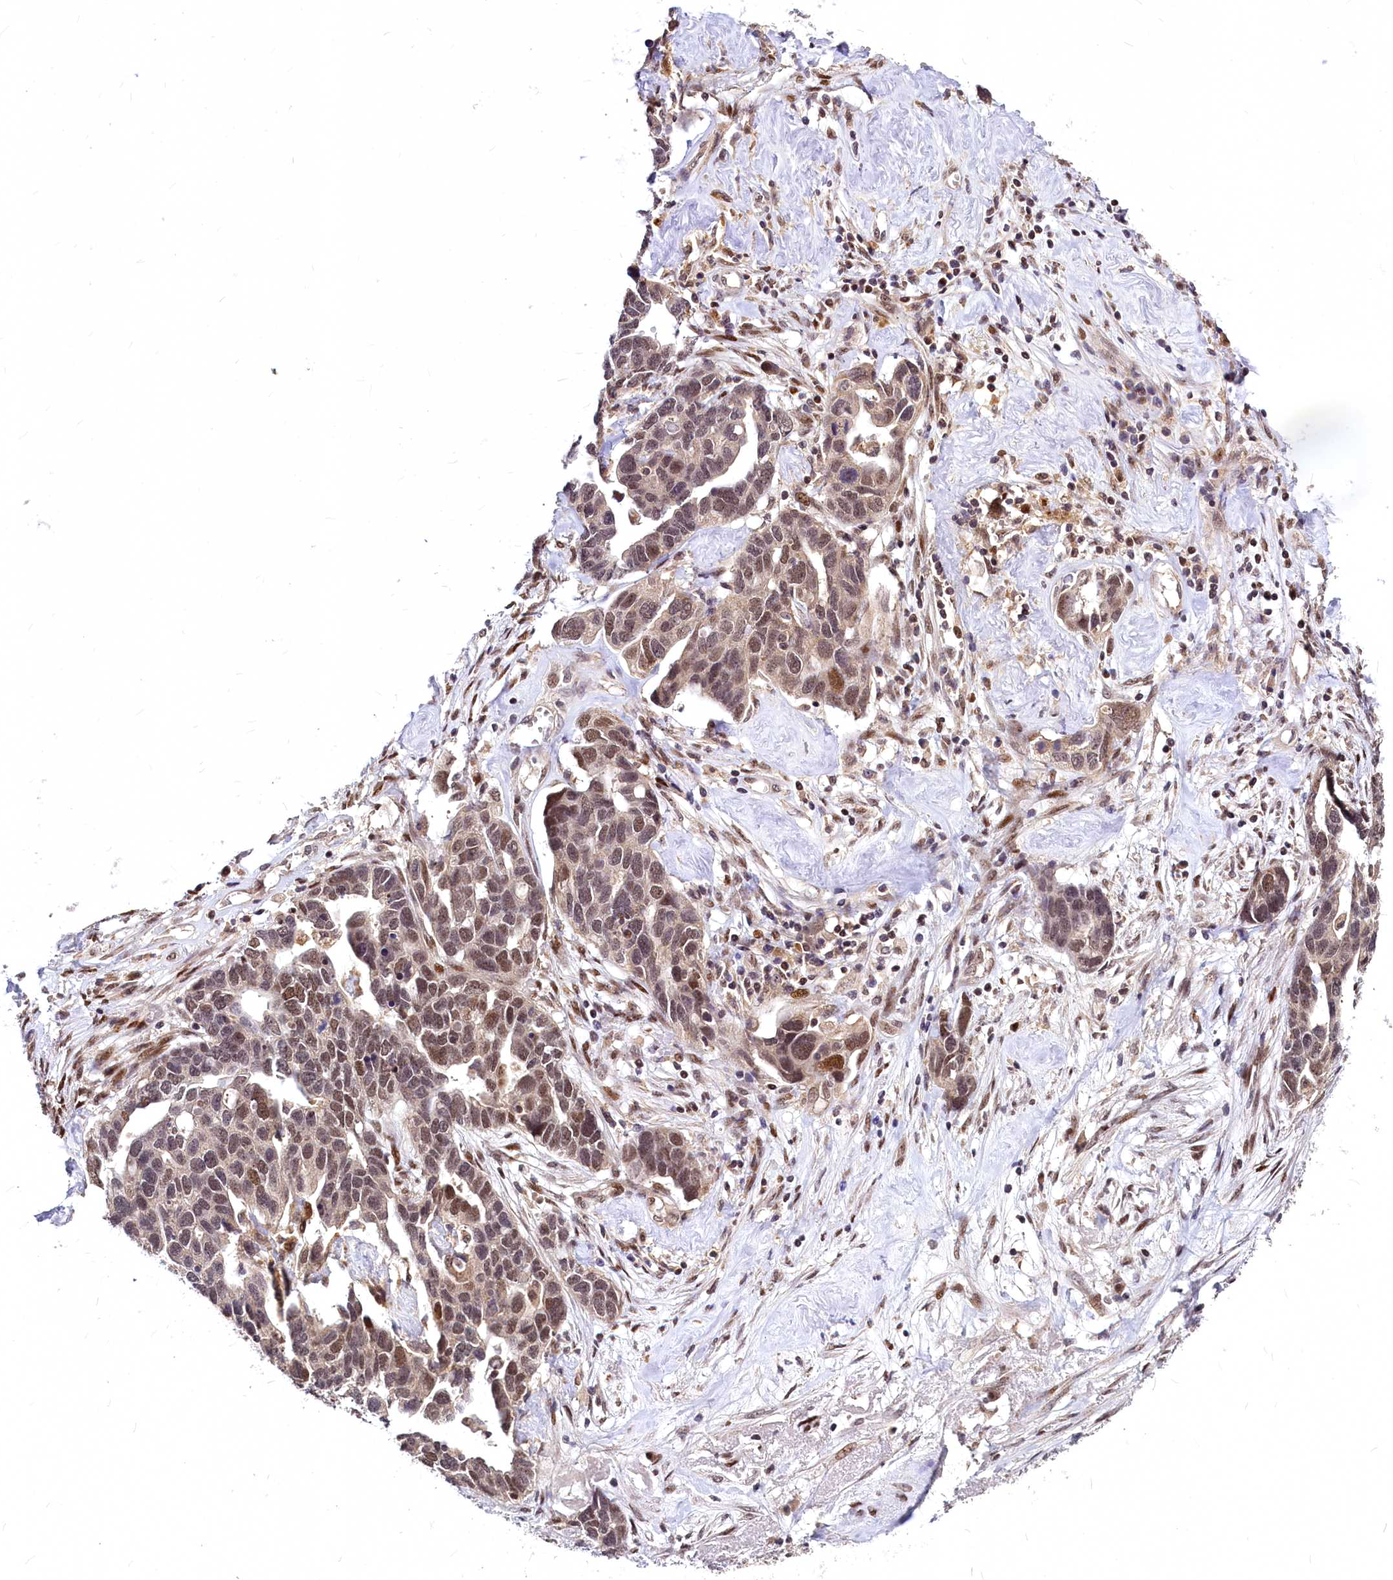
{"staining": {"intensity": "moderate", "quantity": ">75%", "location": "nuclear"}, "tissue": "ovarian cancer", "cell_type": "Tumor cells", "image_type": "cancer", "snomed": [{"axis": "morphology", "description": "Cystadenocarcinoma, serous, NOS"}, {"axis": "topography", "description": "Ovary"}], "caption": "Immunohistochemistry staining of ovarian cancer, which displays medium levels of moderate nuclear expression in about >75% of tumor cells indicating moderate nuclear protein expression. The staining was performed using DAB (brown) for protein detection and nuclei were counterstained in hematoxylin (blue).", "gene": "MAML2", "patient": {"sex": "female", "age": 54}}